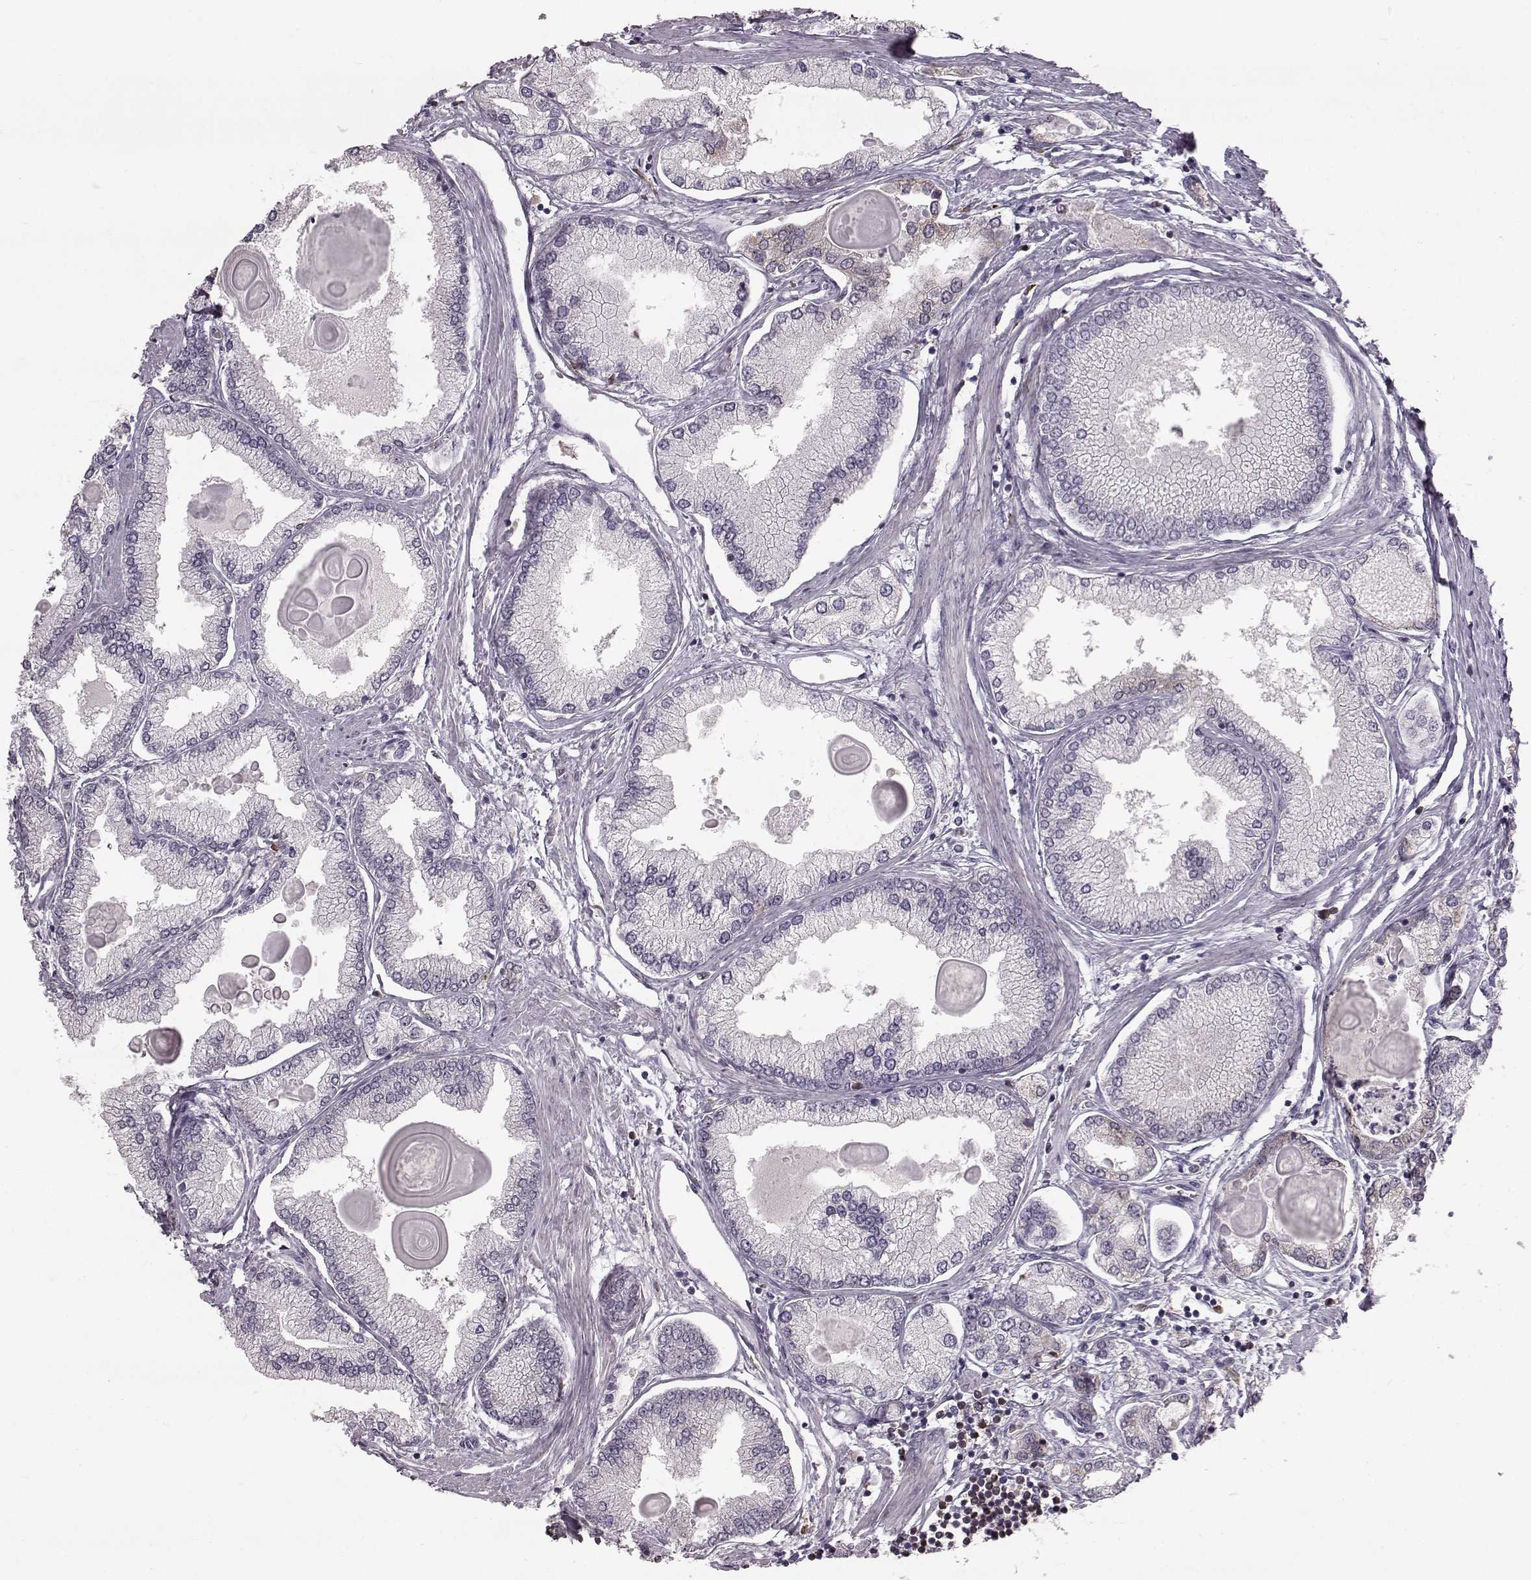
{"staining": {"intensity": "negative", "quantity": "none", "location": "none"}, "tissue": "prostate cancer", "cell_type": "Tumor cells", "image_type": "cancer", "snomed": [{"axis": "morphology", "description": "Adenocarcinoma, High grade"}, {"axis": "topography", "description": "Prostate"}], "caption": "There is no significant positivity in tumor cells of prostate cancer (adenocarcinoma (high-grade)). (DAB IHC with hematoxylin counter stain).", "gene": "SPAG17", "patient": {"sex": "male", "age": 68}}